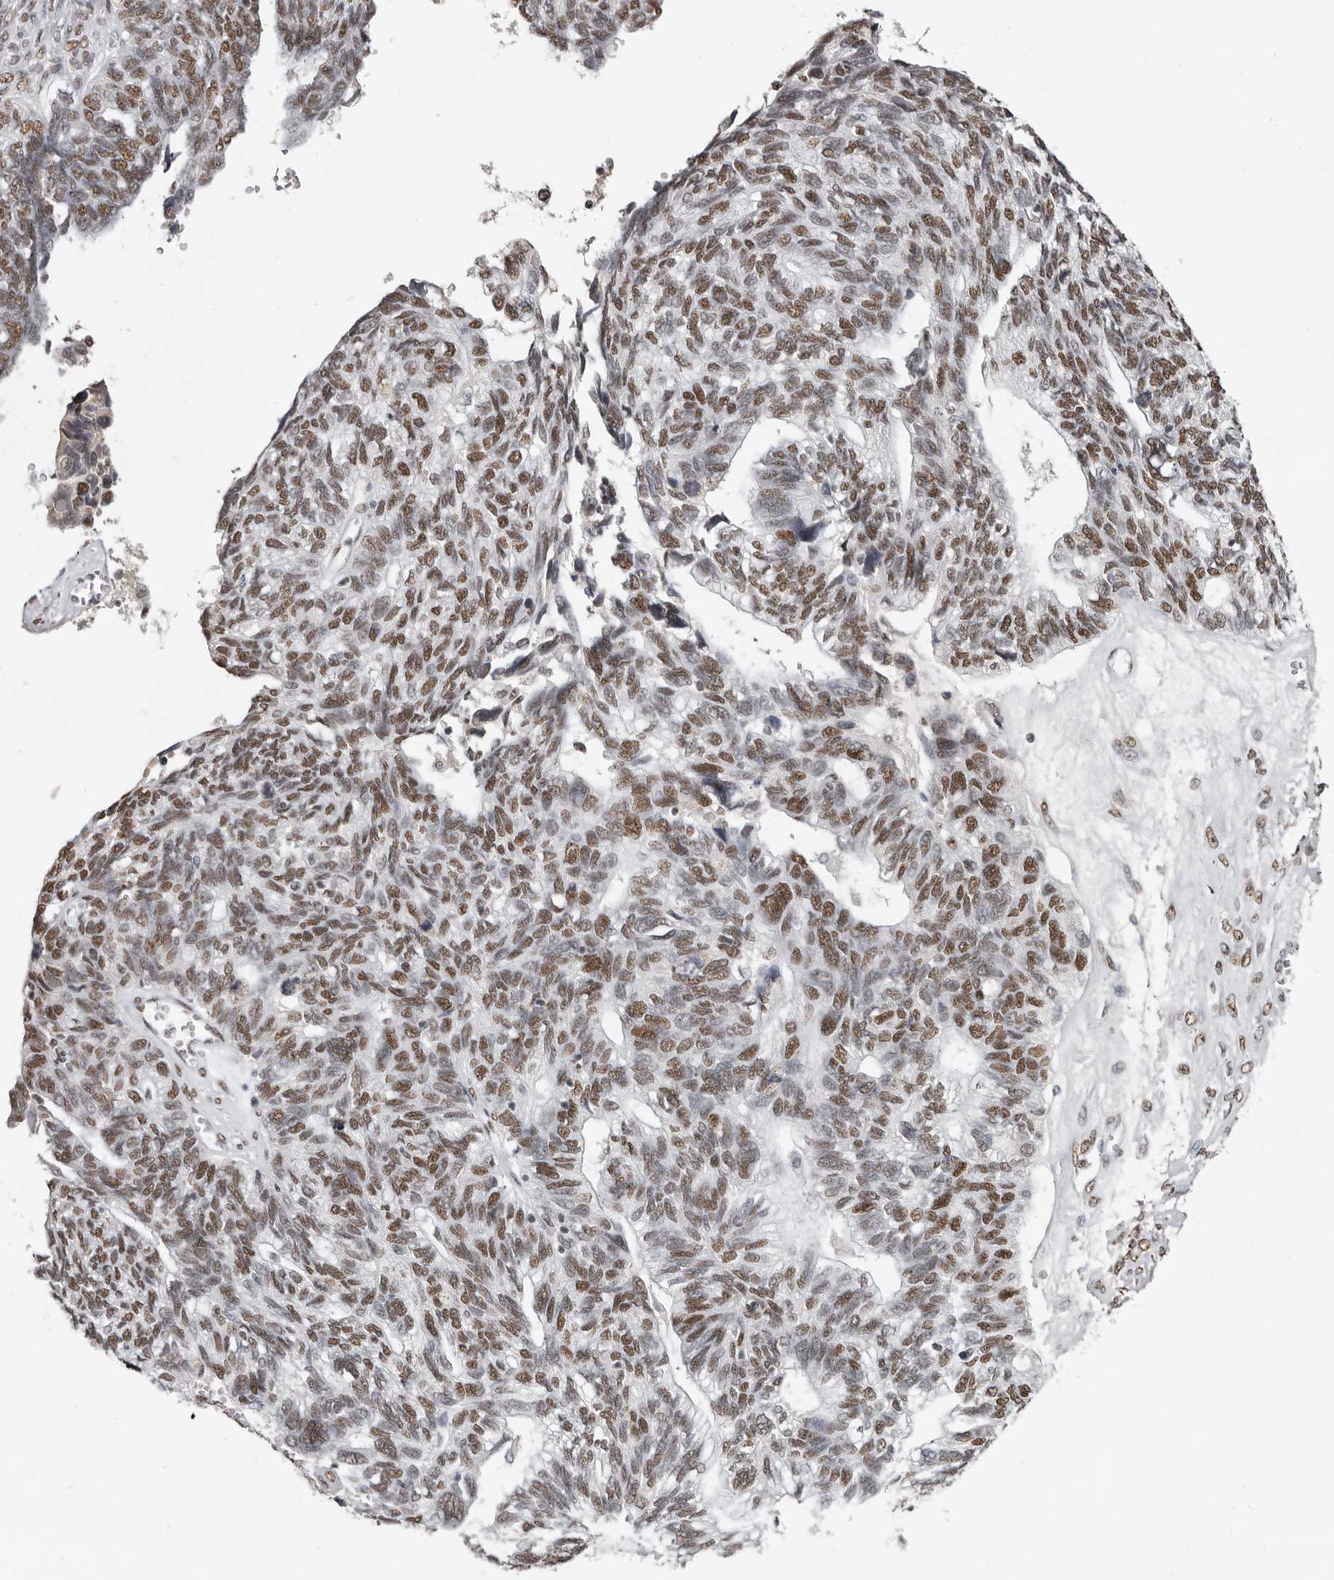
{"staining": {"intensity": "moderate", "quantity": ">75%", "location": "nuclear"}, "tissue": "ovarian cancer", "cell_type": "Tumor cells", "image_type": "cancer", "snomed": [{"axis": "morphology", "description": "Cystadenocarcinoma, serous, NOS"}, {"axis": "topography", "description": "Ovary"}], "caption": "Protein expression analysis of serous cystadenocarcinoma (ovarian) demonstrates moderate nuclear staining in about >75% of tumor cells.", "gene": "SCAF4", "patient": {"sex": "female", "age": 79}}